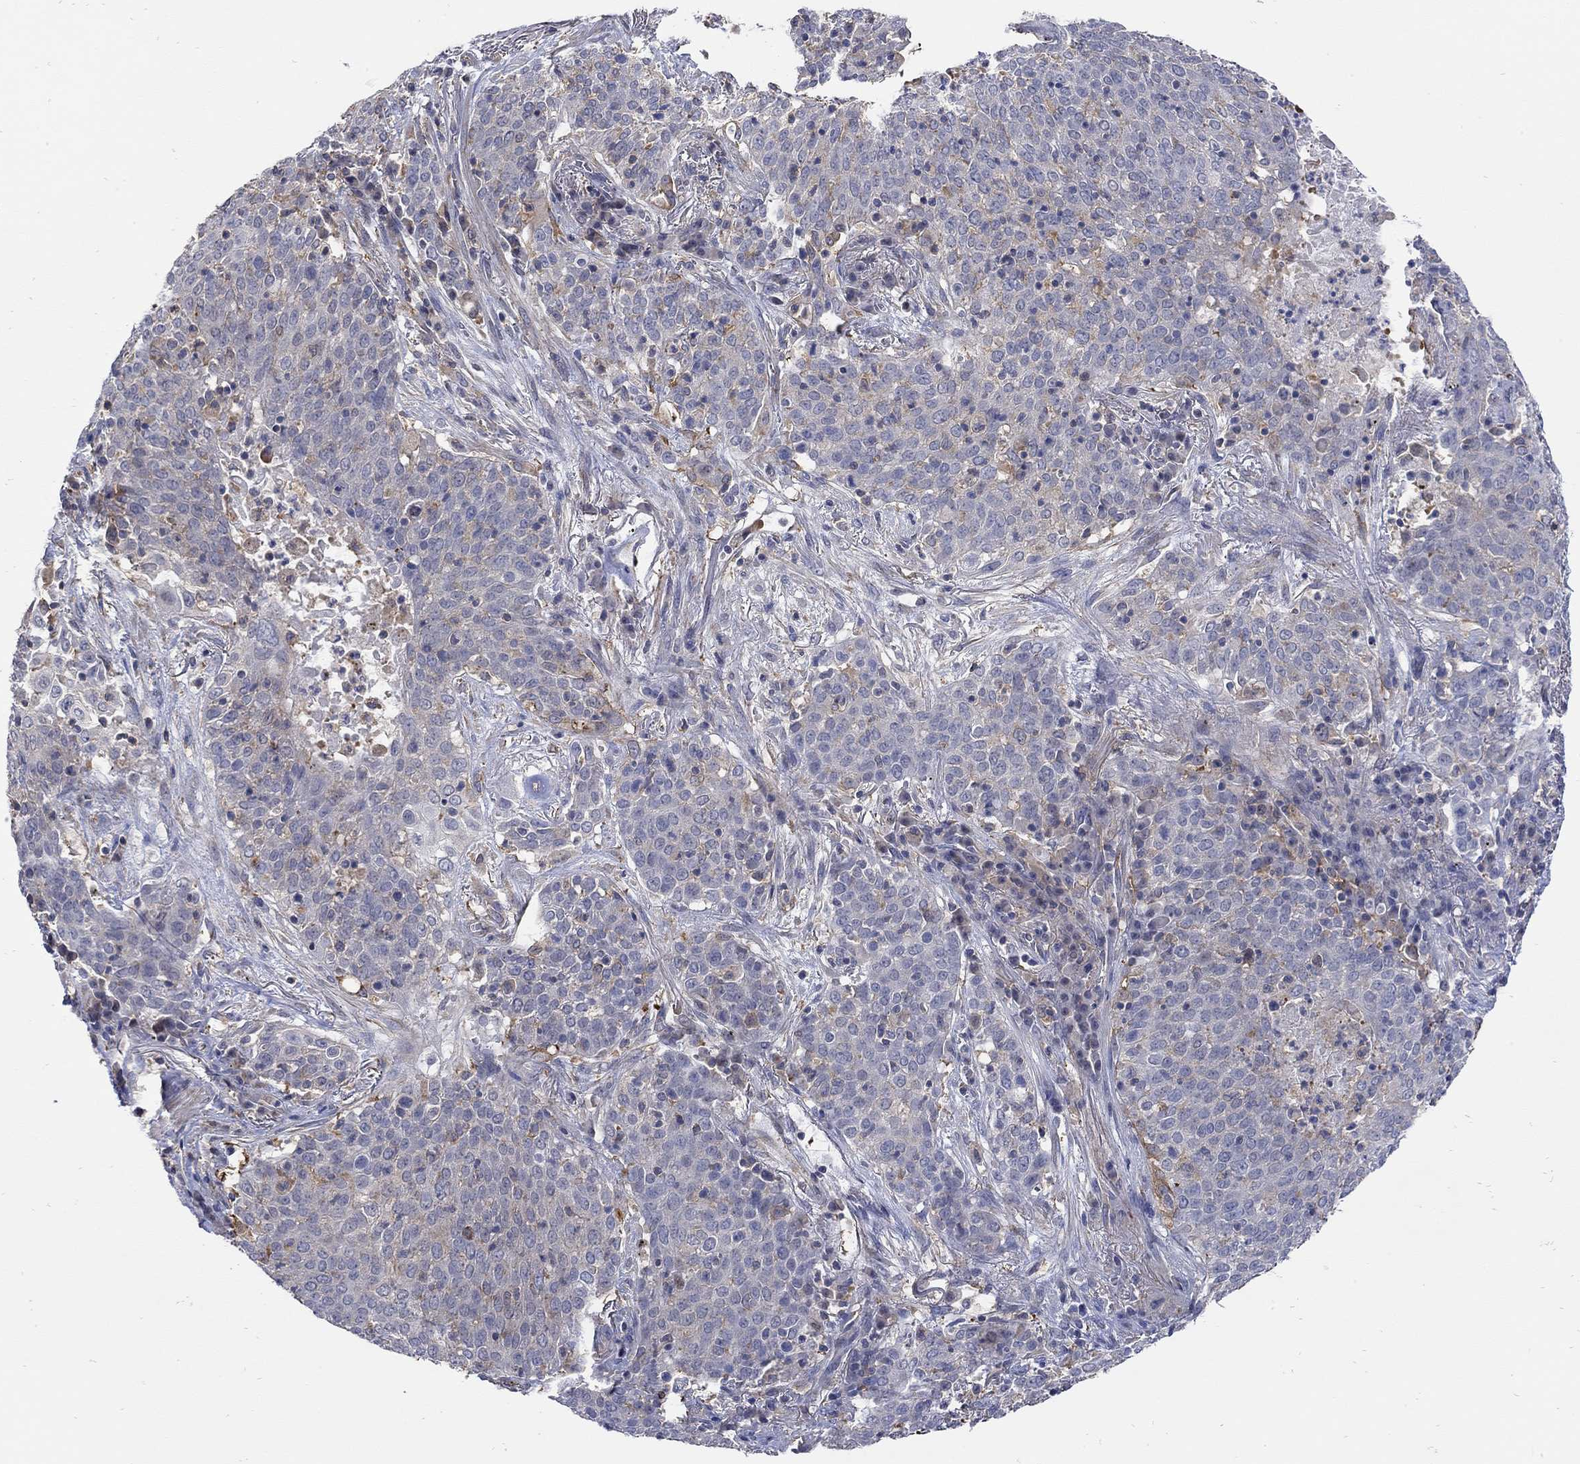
{"staining": {"intensity": "weak", "quantity": "<25%", "location": "cytoplasmic/membranous"}, "tissue": "lung cancer", "cell_type": "Tumor cells", "image_type": "cancer", "snomed": [{"axis": "morphology", "description": "Squamous cell carcinoma, NOS"}, {"axis": "topography", "description": "Lung"}], "caption": "Human lung cancer stained for a protein using immunohistochemistry (IHC) exhibits no staining in tumor cells.", "gene": "TEKT3", "patient": {"sex": "male", "age": 82}}